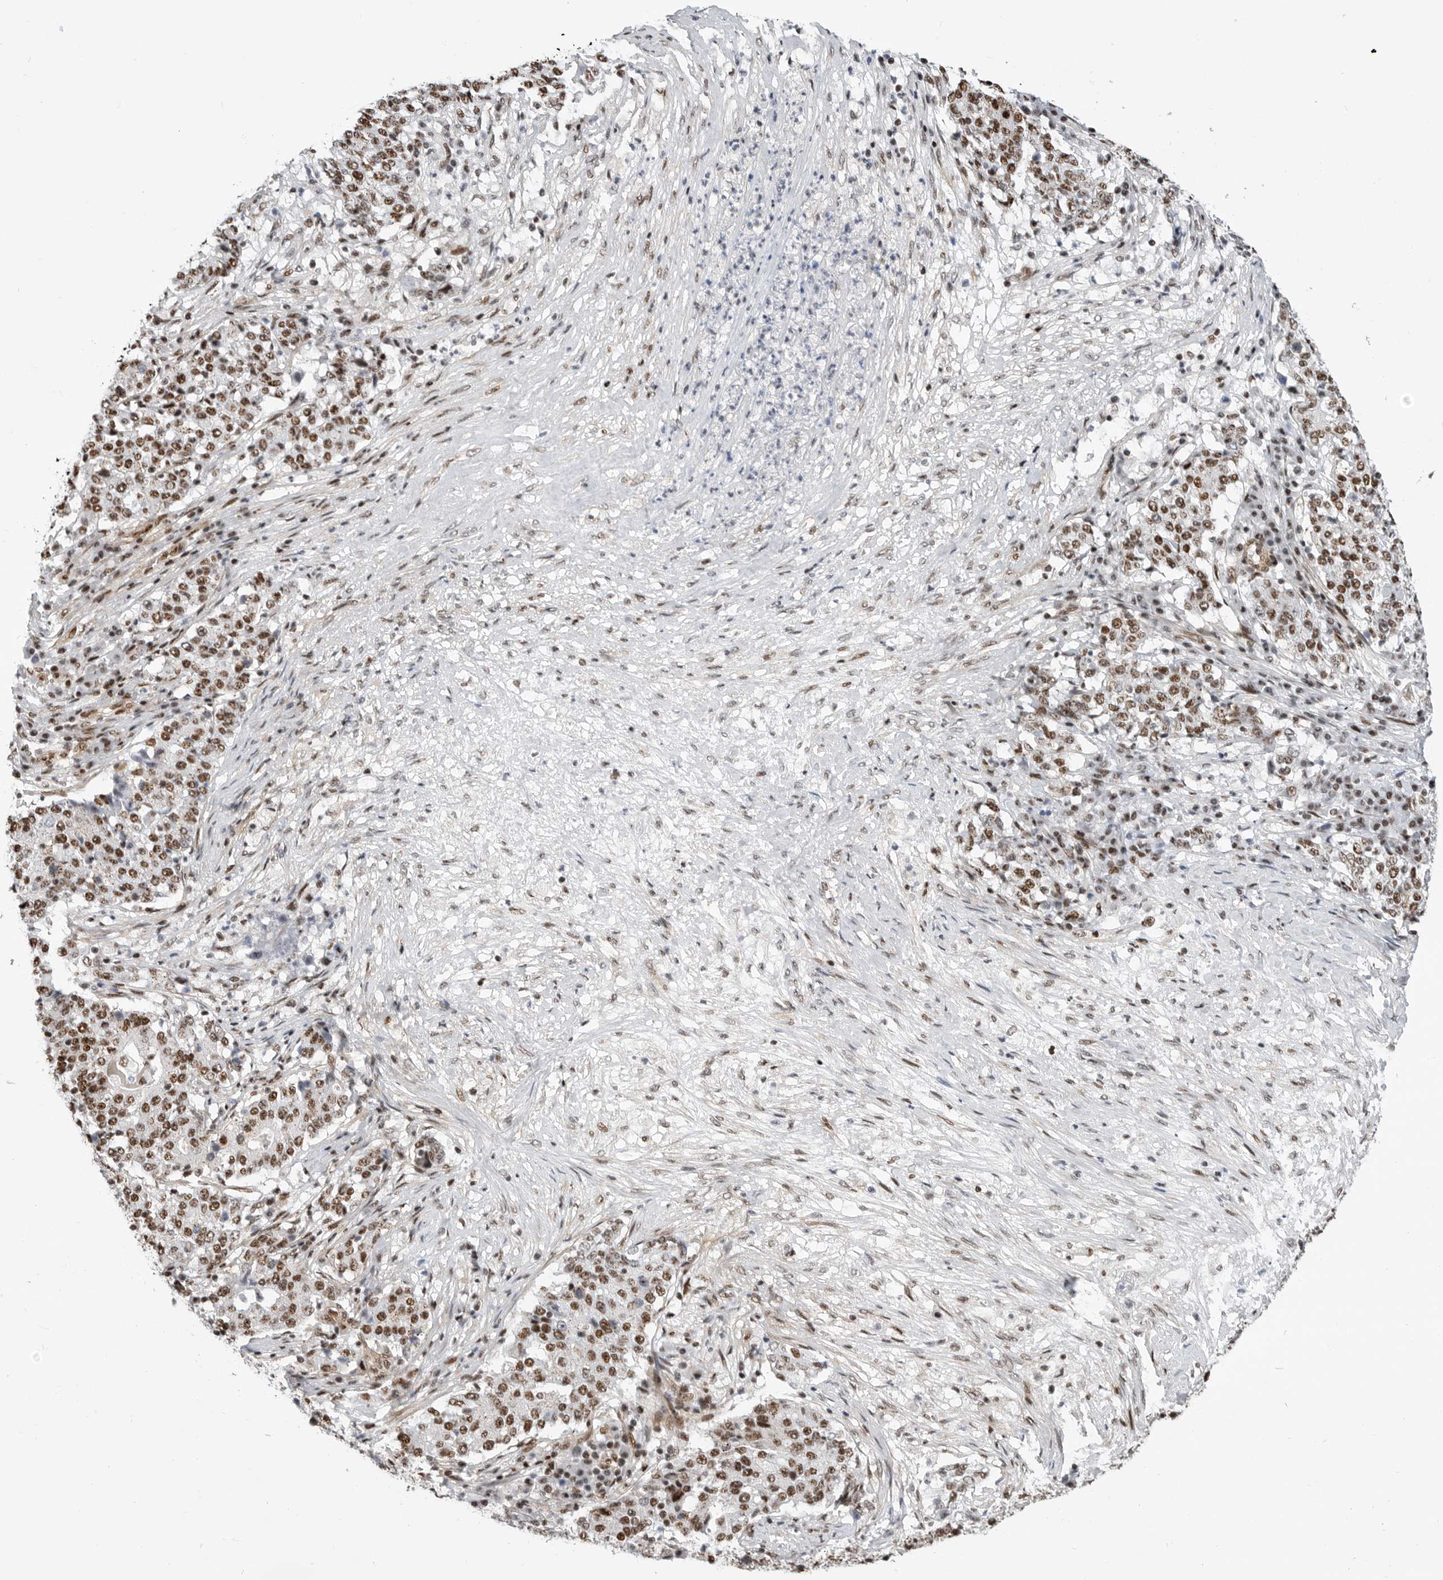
{"staining": {"intensity": "strong", "quantity": ">75%", "location": "nuclear"}, "tissue": "stomach cancer", "cell_type": "Tumor cells", "image_type": "cancer", "snomed": [{"axis": "morphology", "description": "Adenocarcinoma, NOS"}, {"axis": "topography", "description": "Stomach"}], "caption": "High-power microscopy captured an IHC histopathology image of stomach adenocarcinoma, revealing strong nuclear staining in approximately >75% of tumor cells. (Brightfield microscopy of DAB IHC at high magnification).", "gene": "GPATCH2", "patient": {"sex": "male", "age": 59}}